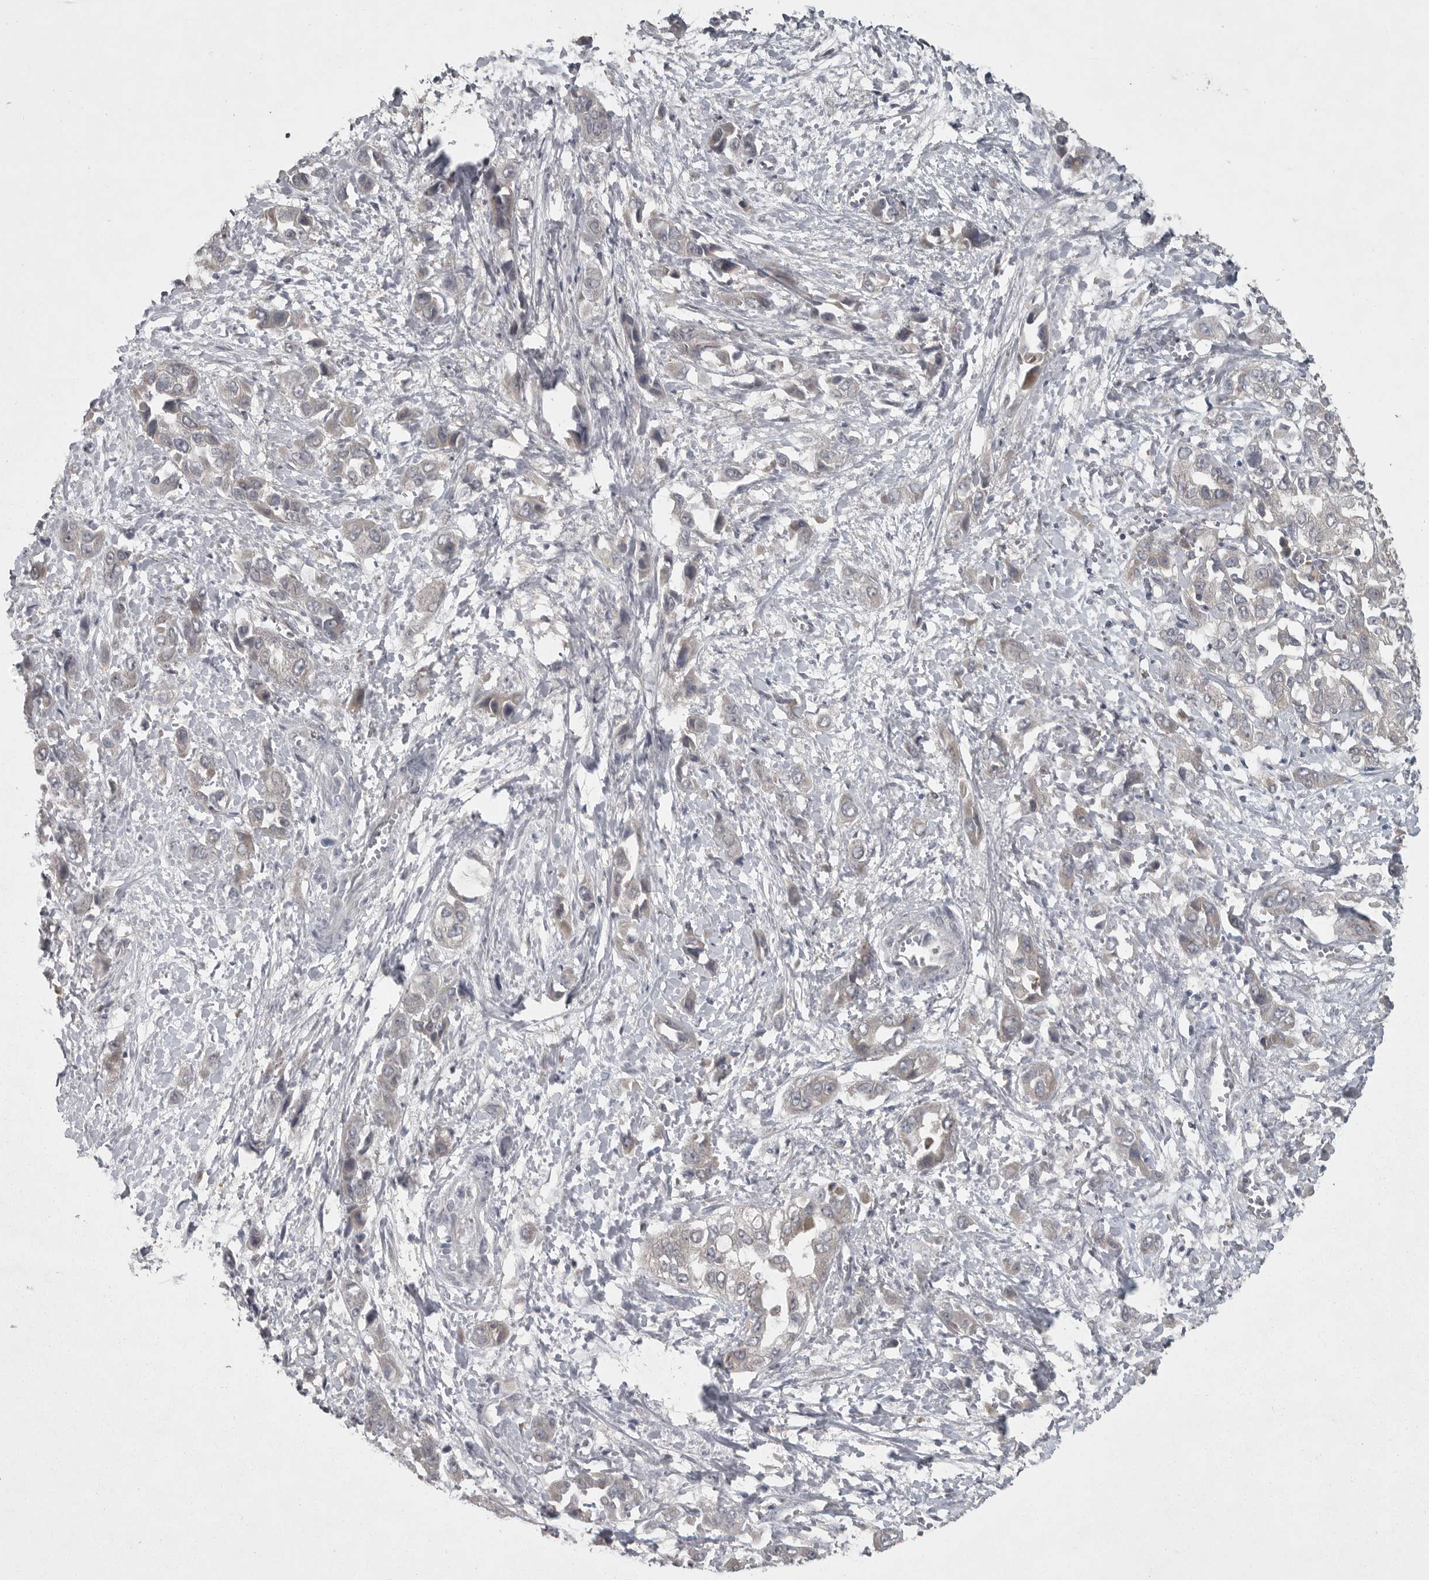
{"staining": {"intensity": "negative", "quantity": "none", "location": "none"}, "tissue": "liver cancer", "cell_type": "Tumor cells", "image_type": "cancer", "snomed": [{"axis": "morphology", "description": "Cholangiocarcinoma"}, {"axis": "topography", "description": "Liver"}], "caption": "A photomicrograph of human liver cancer (cholangiocarcinoma) is negative for staining in tumor cells.", "gene": "PHF13", "patient": {"sex": "female", "age": 52}}